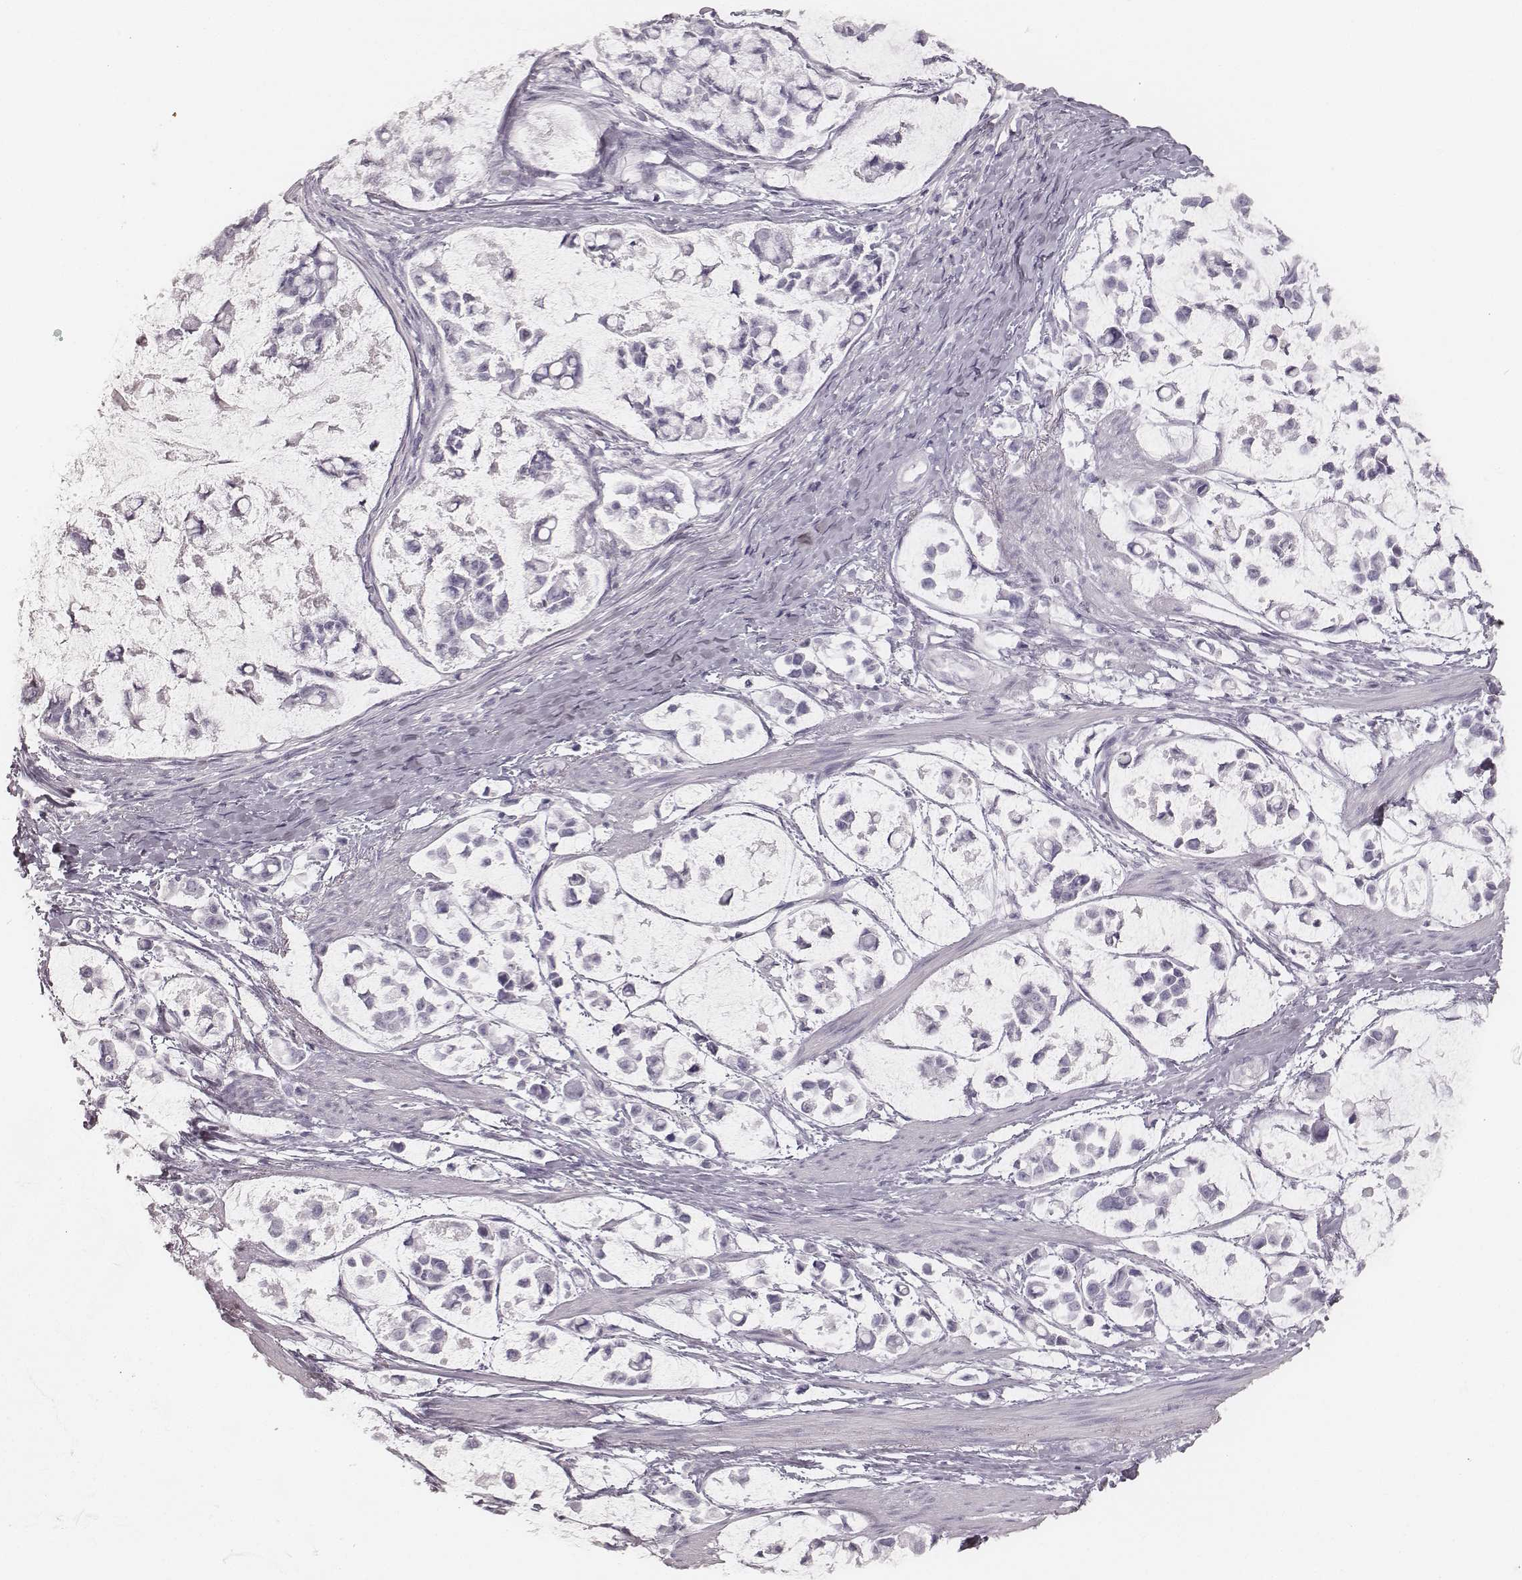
{"staining": {"intensity": "negative", "quantity": "none", "location": "none"}, "tissue": "stomach cancer", "cell_type": "Tumor cells", "image_type": "cancer", "snomed": [{"axis": "morphology", "description": "Adenocarcinoma, NOS"}, {"axis": "topography", "description": "Stomach"}], "caption": "Human stomach adenocarcinoma stained for a protein using immunohistochemistry (IHC) shows no expression in tumor cells.", "gene": "KRT34", "patient": {"sex": "male", "age": 82}}